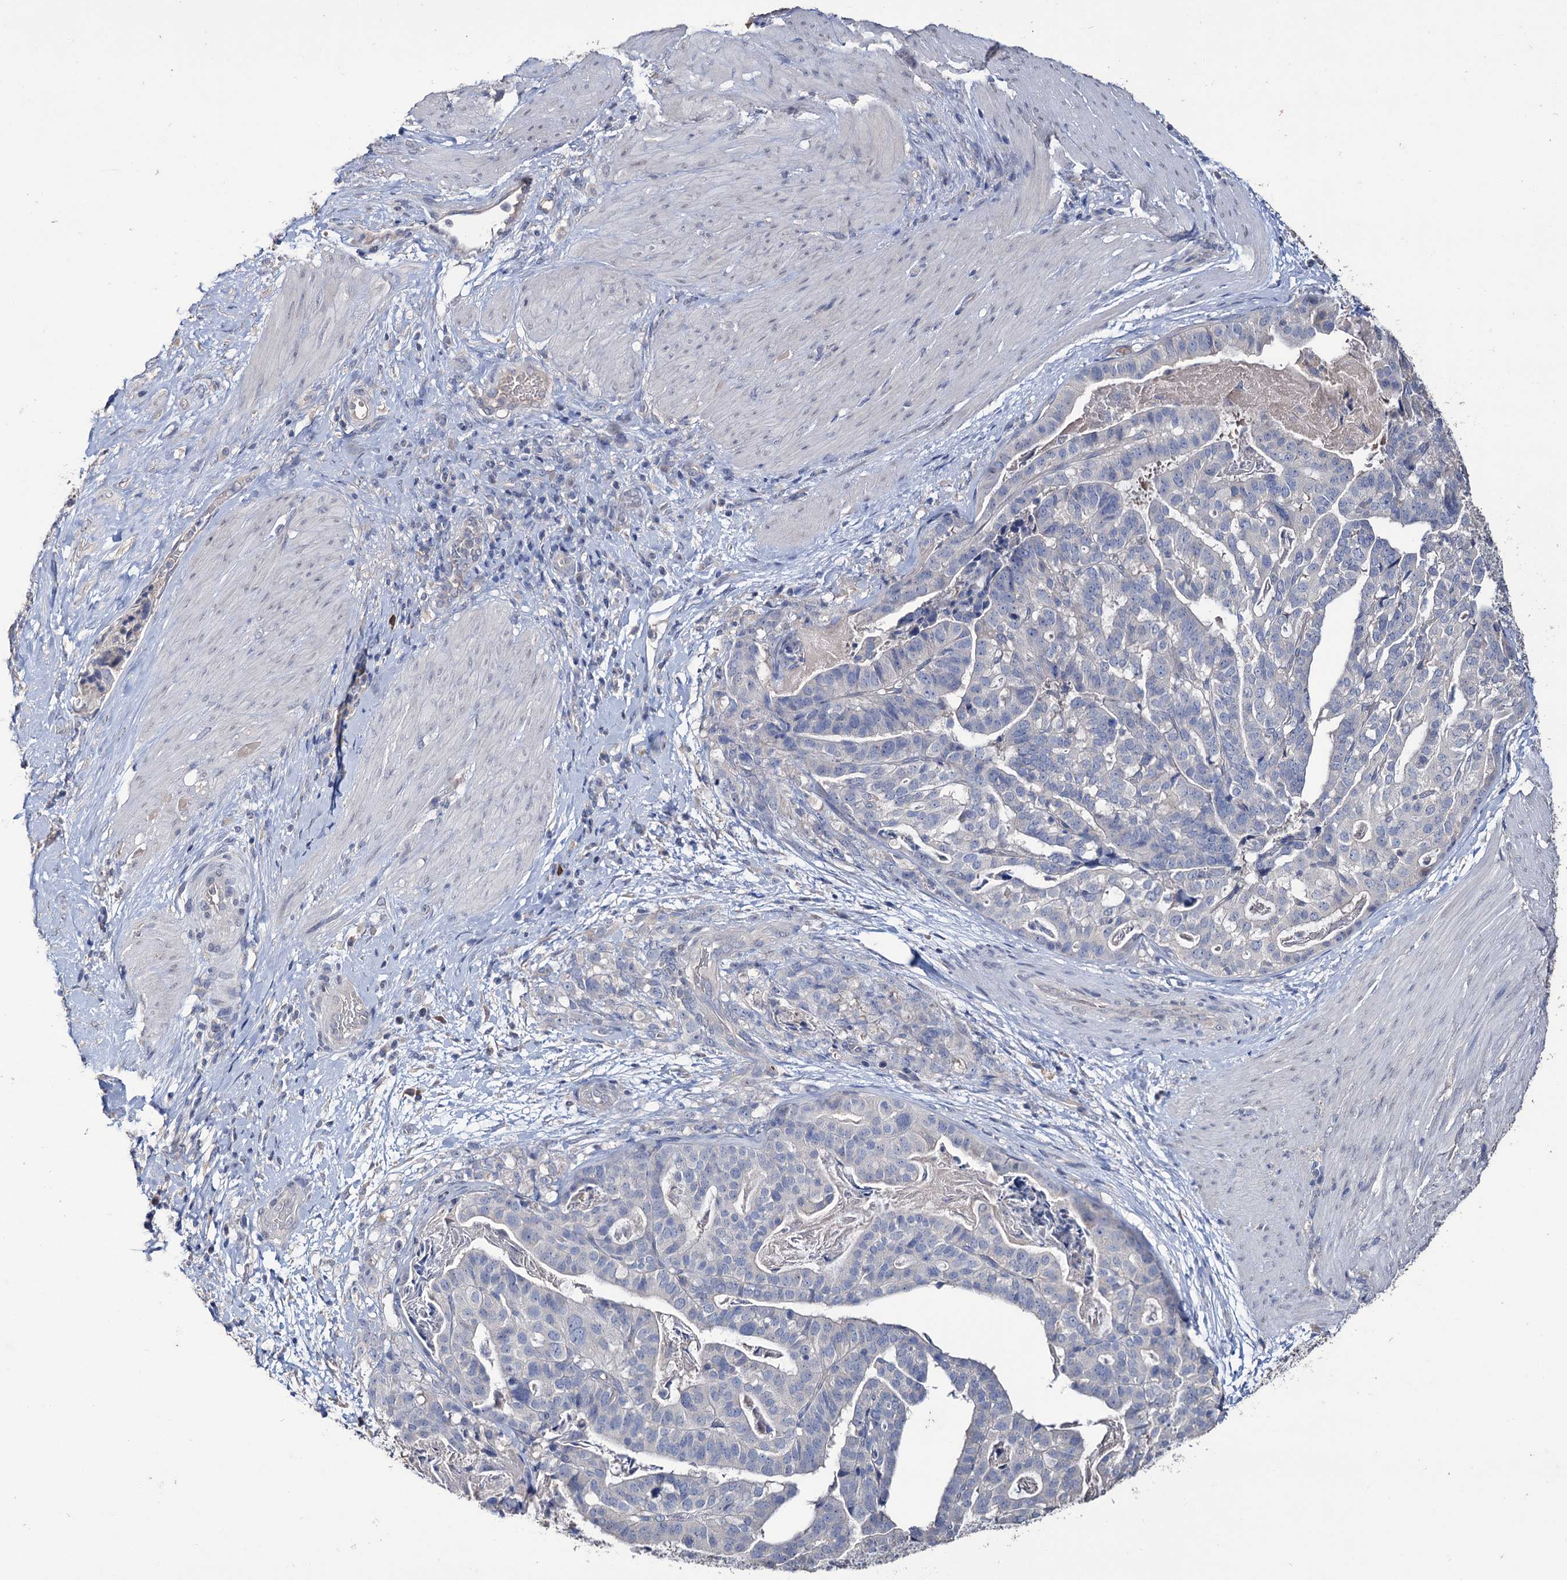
{"staining": {"intensity": "negative", "quantity": "none", "location": "none"}, "tissue": "stomach cancer", "cell_type": "Tumor cells", "image_type": "cancer", "snomed": [{"axis": "morphology", "description": "Adenocarcinoma, NOS"}, {"axis": "topography", "description": "Stomach"}], "caption": "Tumor cells are negative for protein expression in human stomach adenocarcinoma. (DAB immunohistochemistry visualized using brightfield microscopy, high magnification).", "gene": "EPB41L5", "patient": {"sex": "male", "age": 48}}